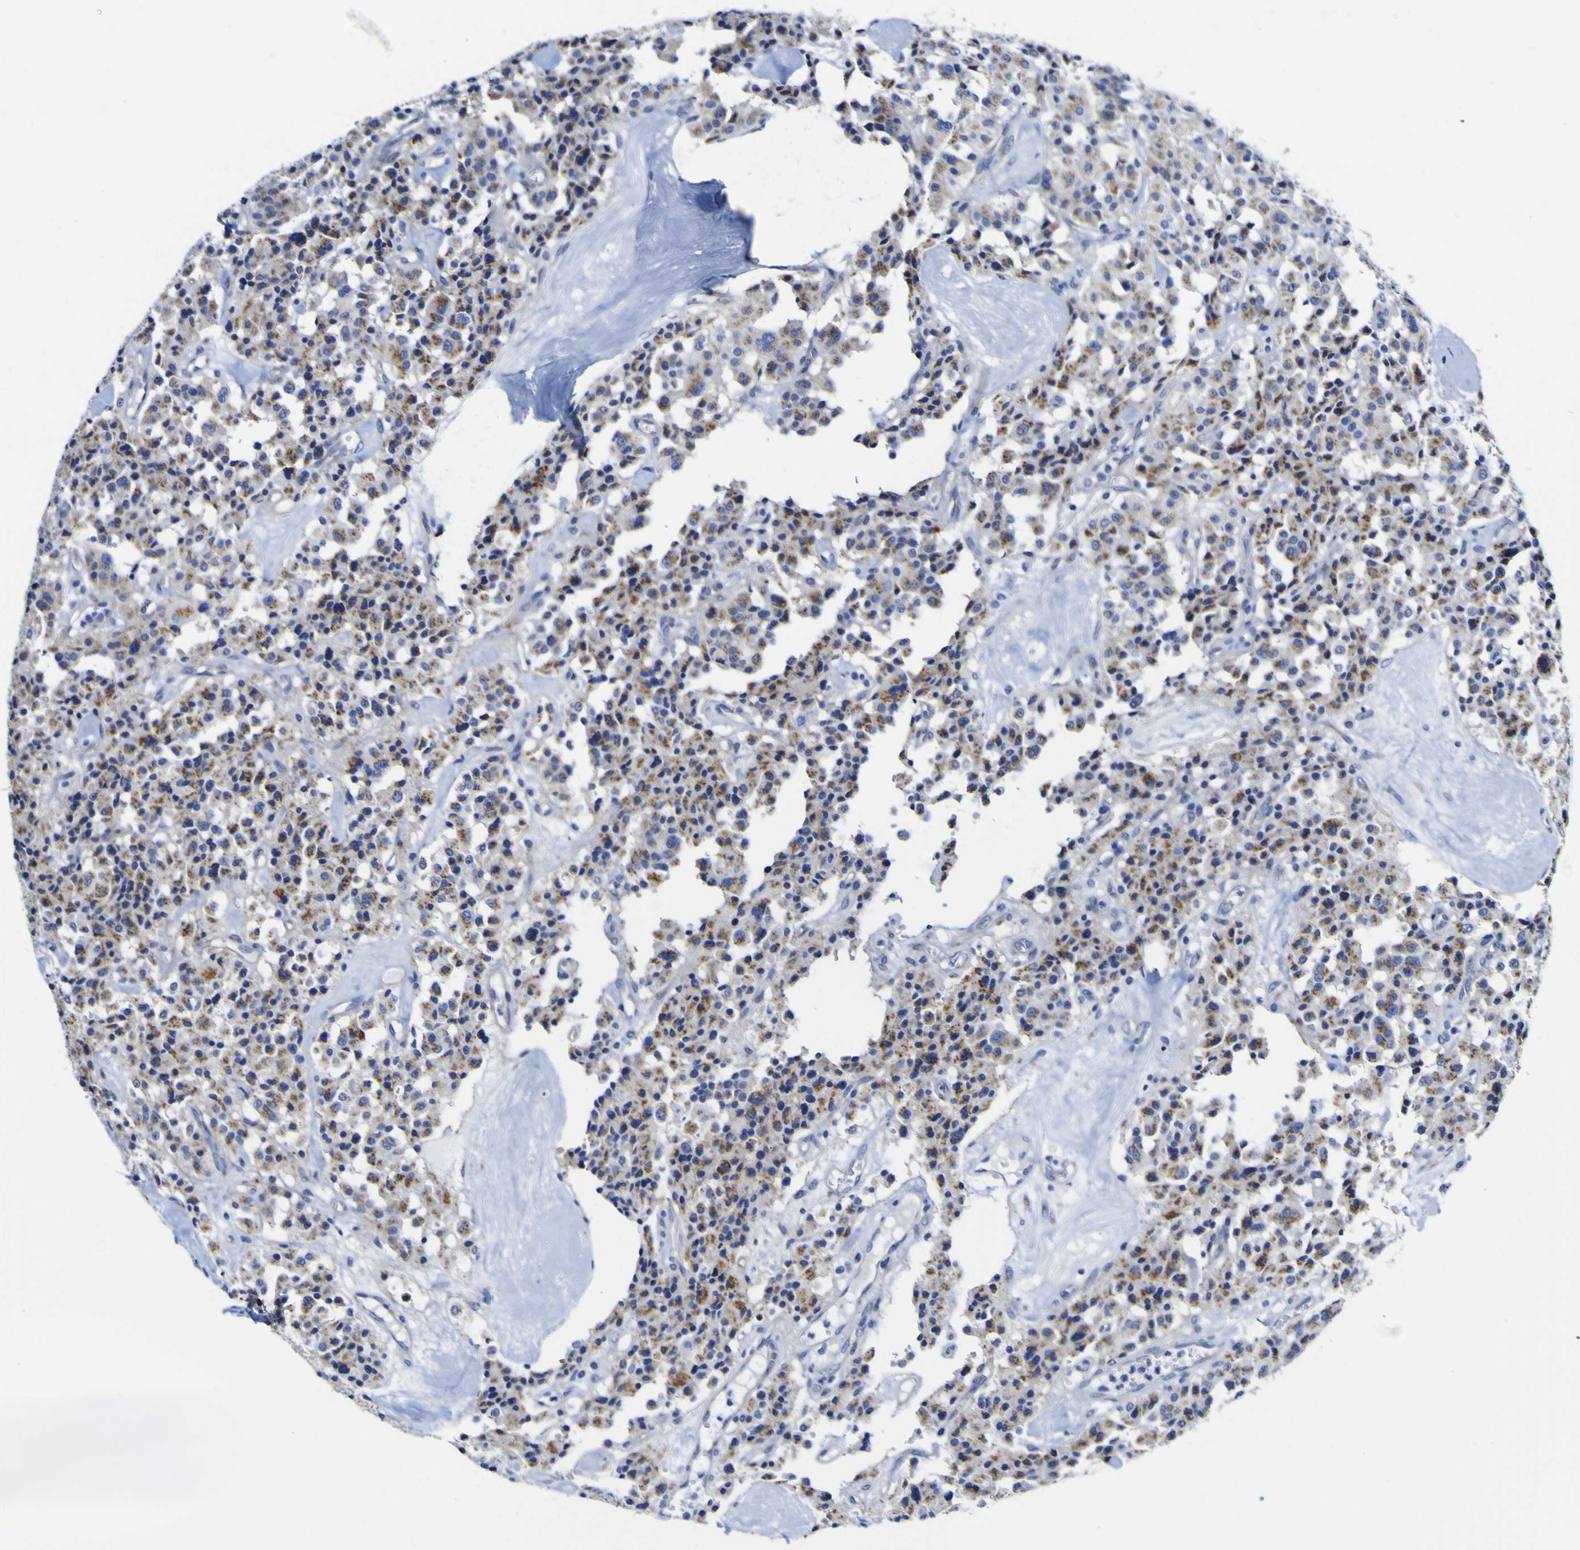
{"staining": {"intensity": "moderate", "quantity": ">75%", "location": "cytoplasmic/membranous"}, "tissue": "carcinoid", "cell_type": "Tumor cells", "image_type": "cancer", "snomed": [{"axis": "morphology", "description": "Carcinoid, malignant, NOS"}, {"axis": "topography", "description": "Lung"}], "caption": "Carcinoid (malignant) stained for a protein (brown) exhibits moderate cytoplasmic/membranous positive positivity in about >75% of tumor cells.", "gene": "GOLM1", "patient": {"sex": "male", "age": 30}}